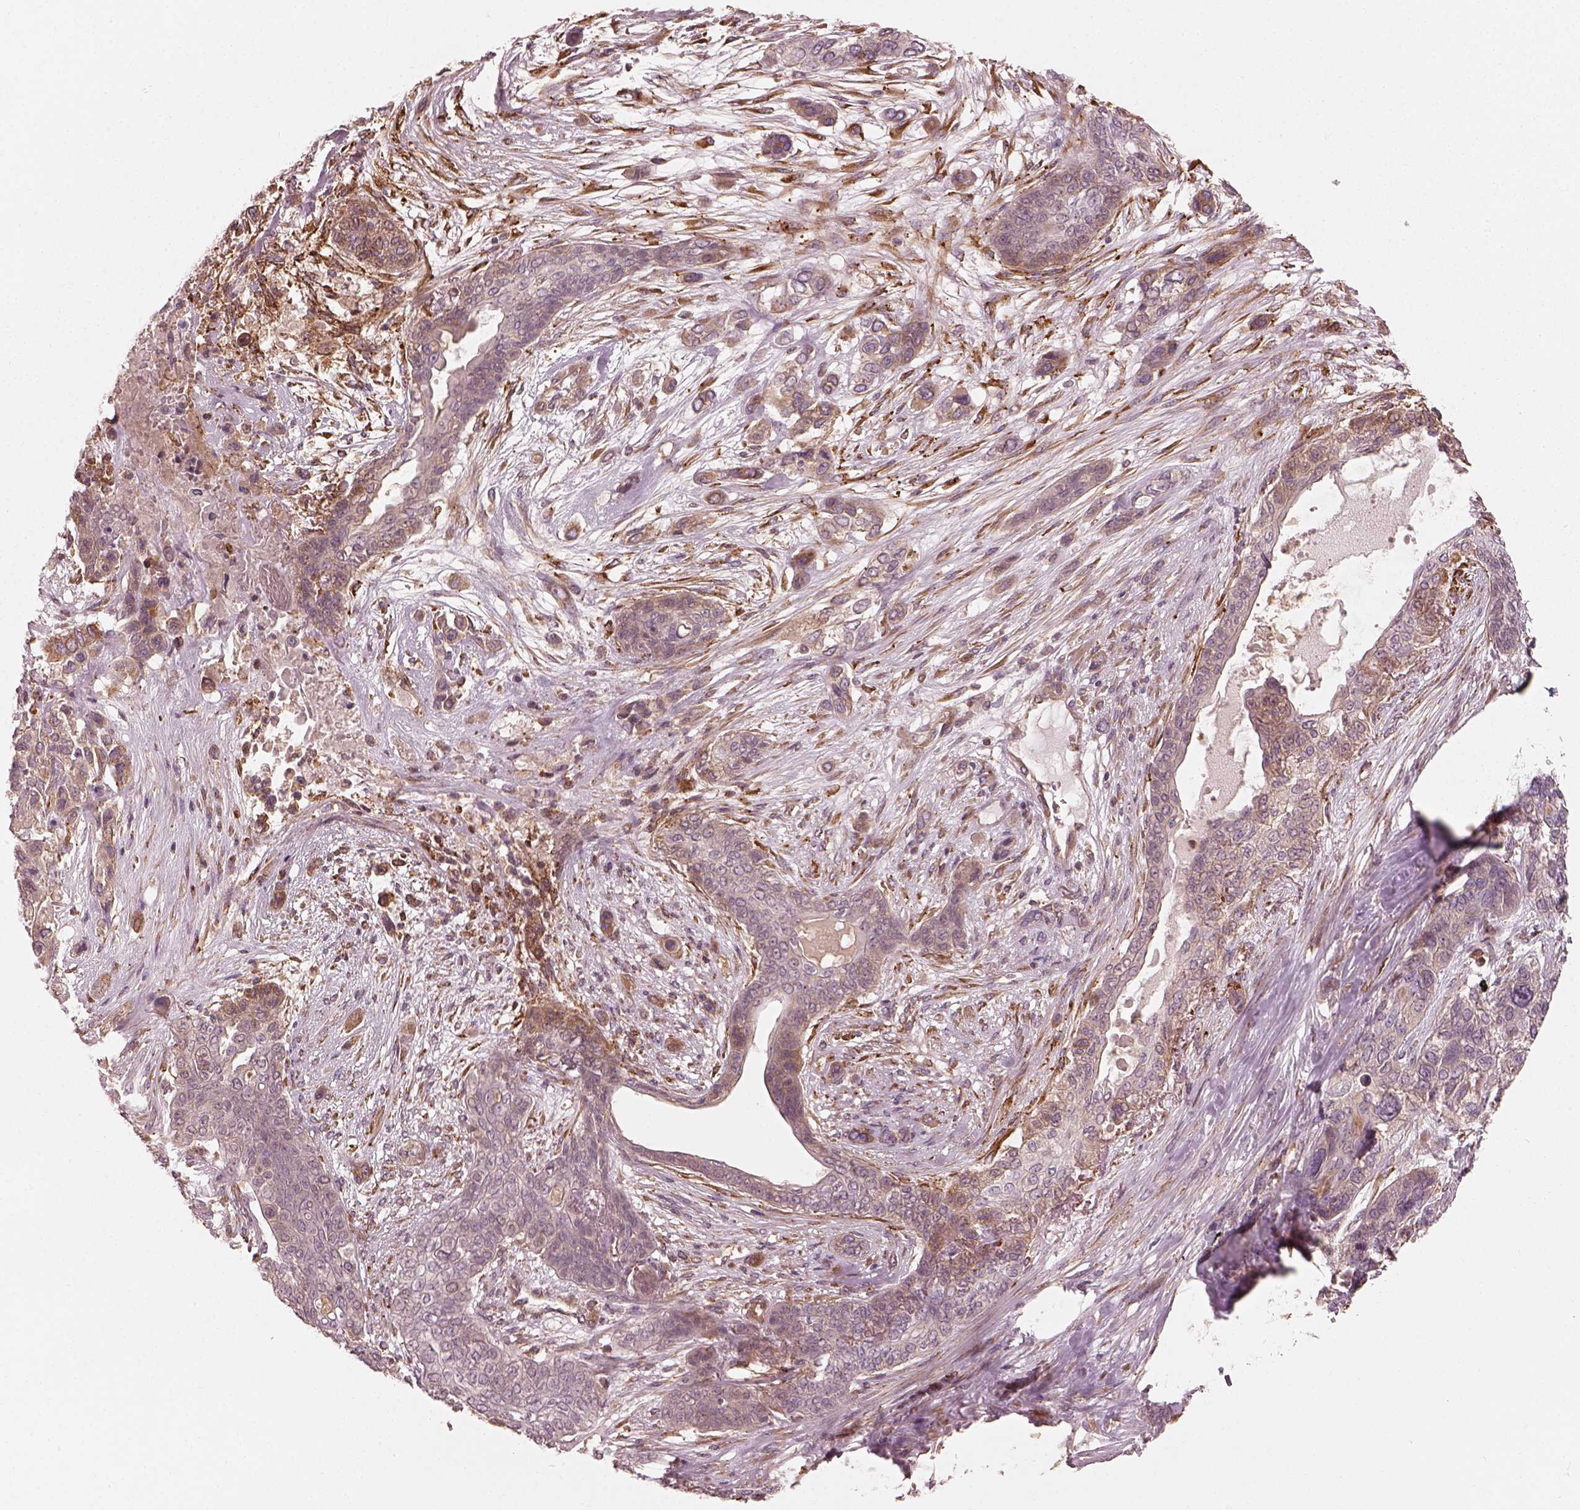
{"staining": {"intensity": "negative", "quantity": "none", "location": "none"}, "tissue": "lung cancer", "cell_type": "Tumor cells", "image_type": "cancer", "snomed": [{"axis": "morphology", "description": "Squamous cell carcinoma, NOS"}, {"axis": "topography", "description": "Lung"}], "caption": "Lung cancer stained for a protein using immunohistochemistry demonstrates no staining tumor cells.", "gene": "FAM107B", "patient": {"sex": "female", "age": 70}}